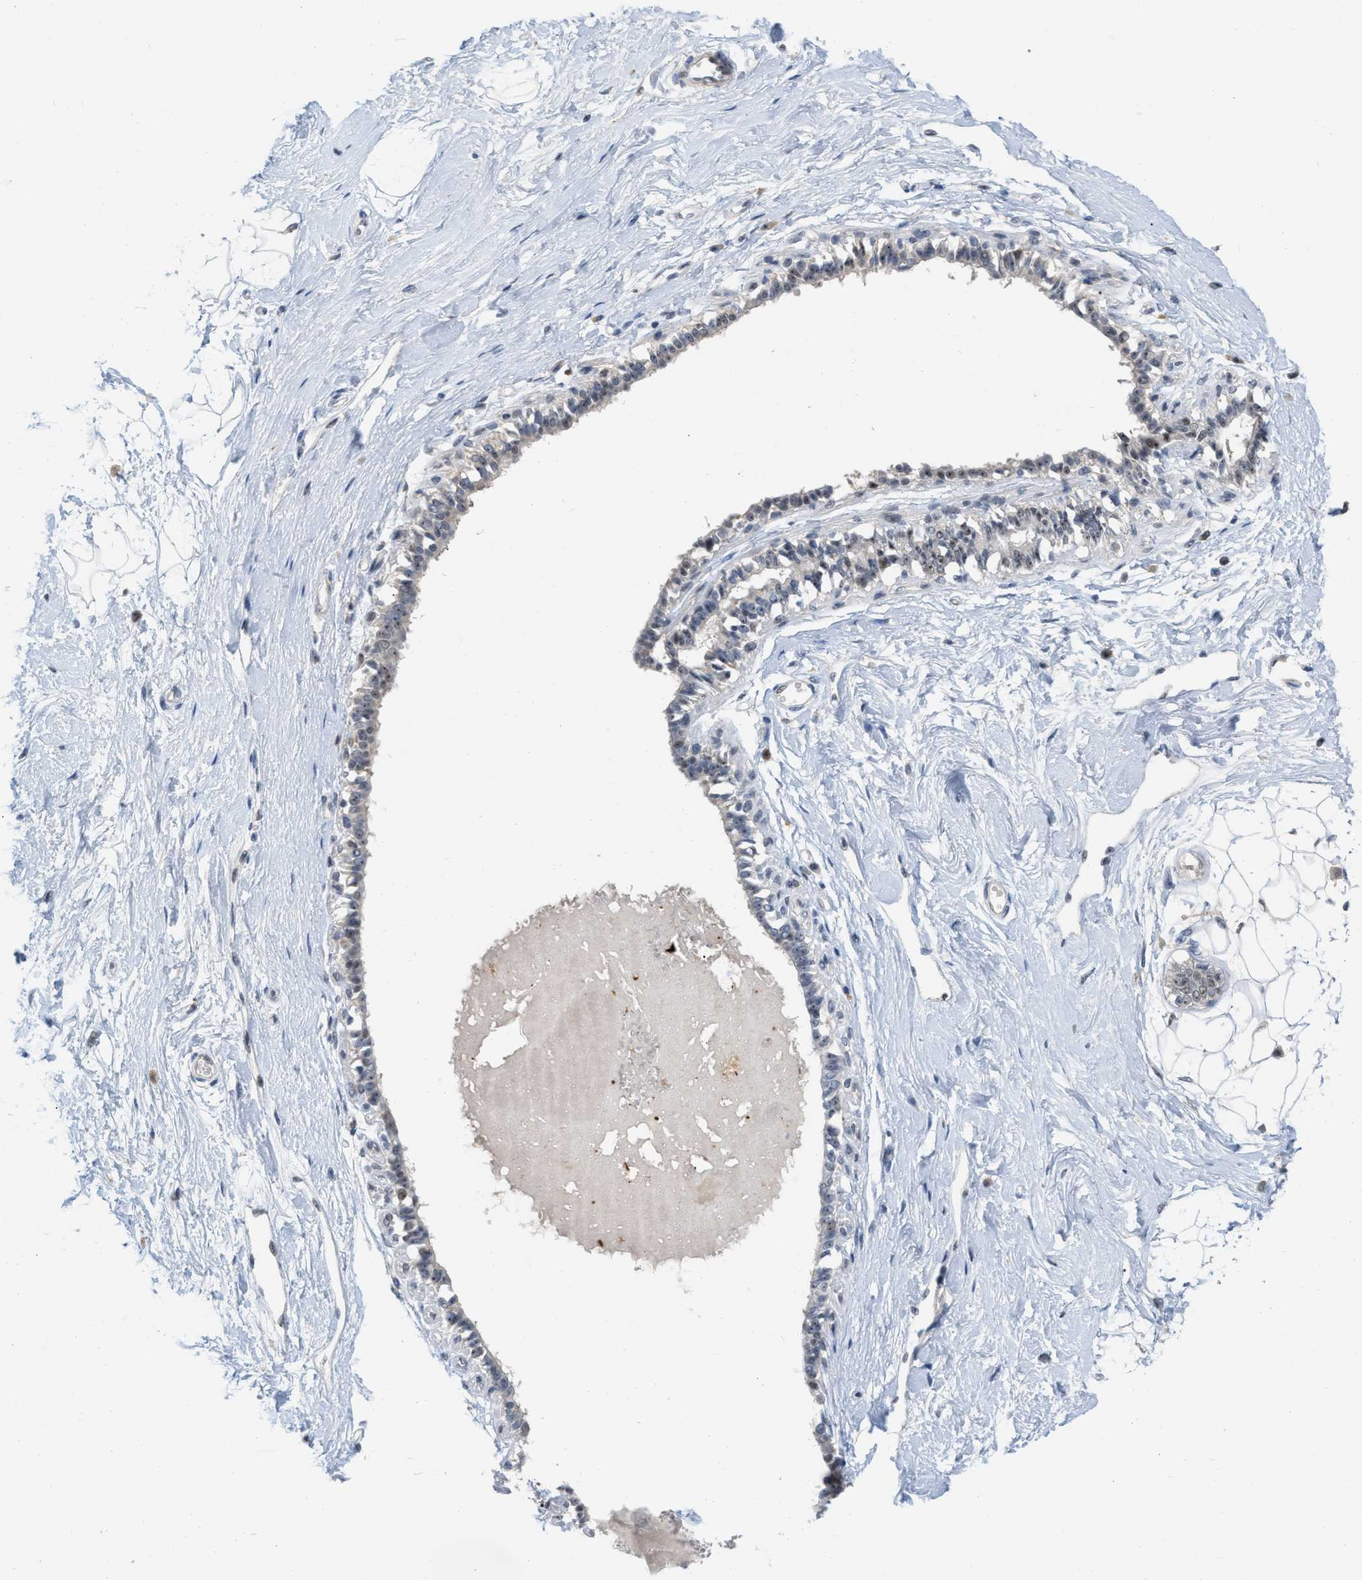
{"staining": {"intensity": "negative", "quantity": "none", "location": "none"}, "tissue": "breast", "cell_type": "Adipocytes", "image_type": "normal", "snomed": [{"axis": "morphology", "description": "Normal tissue, NOS"}, {"axis": "topography", "description": "Breast"}], "caption": "DAB immunohistochemical staining of normal human breast reveals no significant expression in adipocytes.", "gene": "ELAC2", "patient": {"sex": "female", "age": 45}}